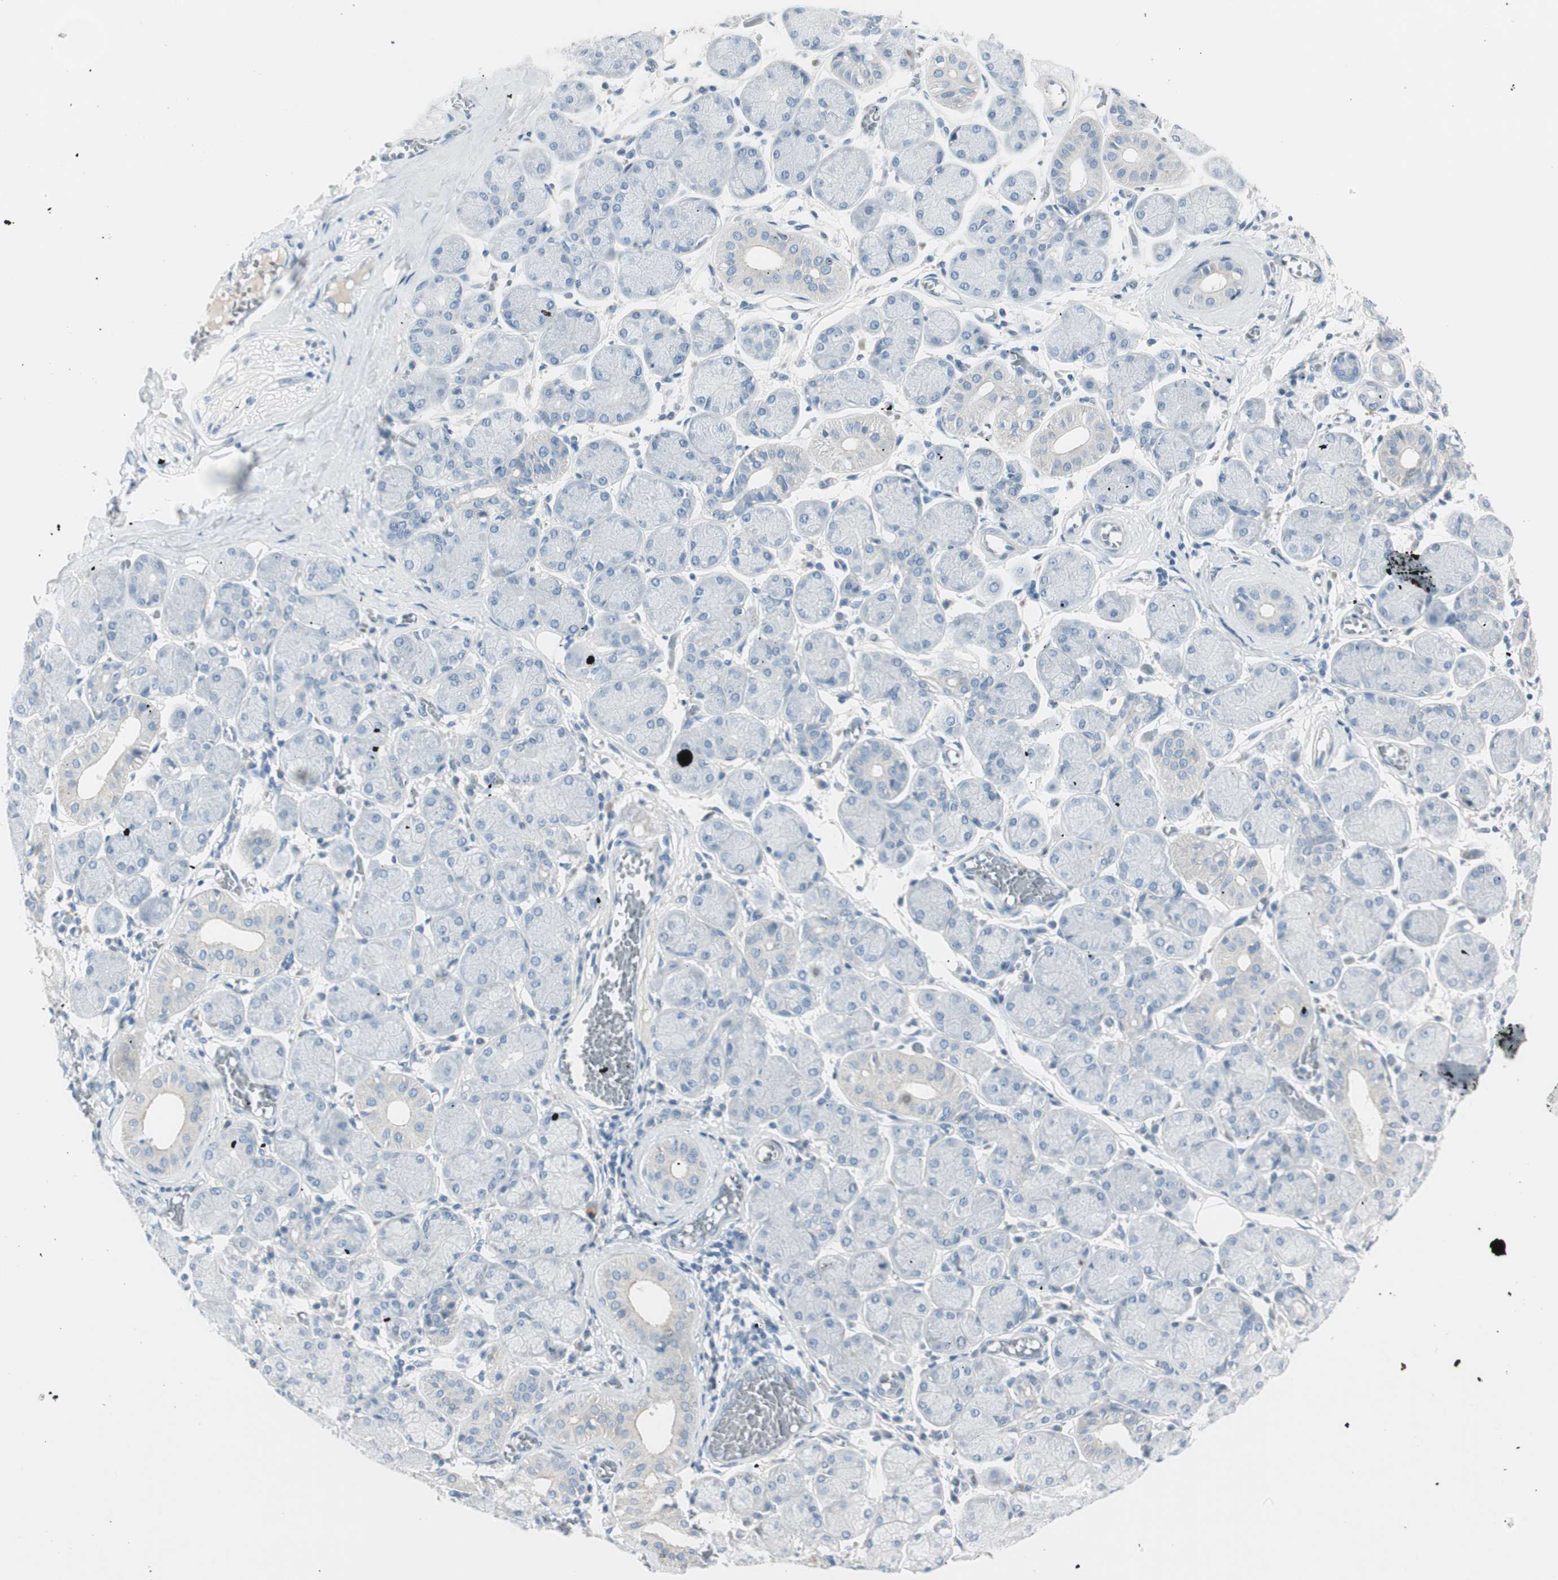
{"staining": {"intensity": "negative", "quantity": "none", "location": "none"}, "tissue": "salivary gland", "cell_type": "Glandular cells", "image_type": "normal", "snomed": [{"axis": "morphology", "description": "Normal tissue, NOS"}, {"axis": "topography", "description": "Salivary gland"}], "caption": "Immunohistochemistry of normal salivary gland shows no staining in glandular cells. Nuclei are stained in blue.", "gene": "CDHR5", "patient": {"sex": "female", "age": 24}}